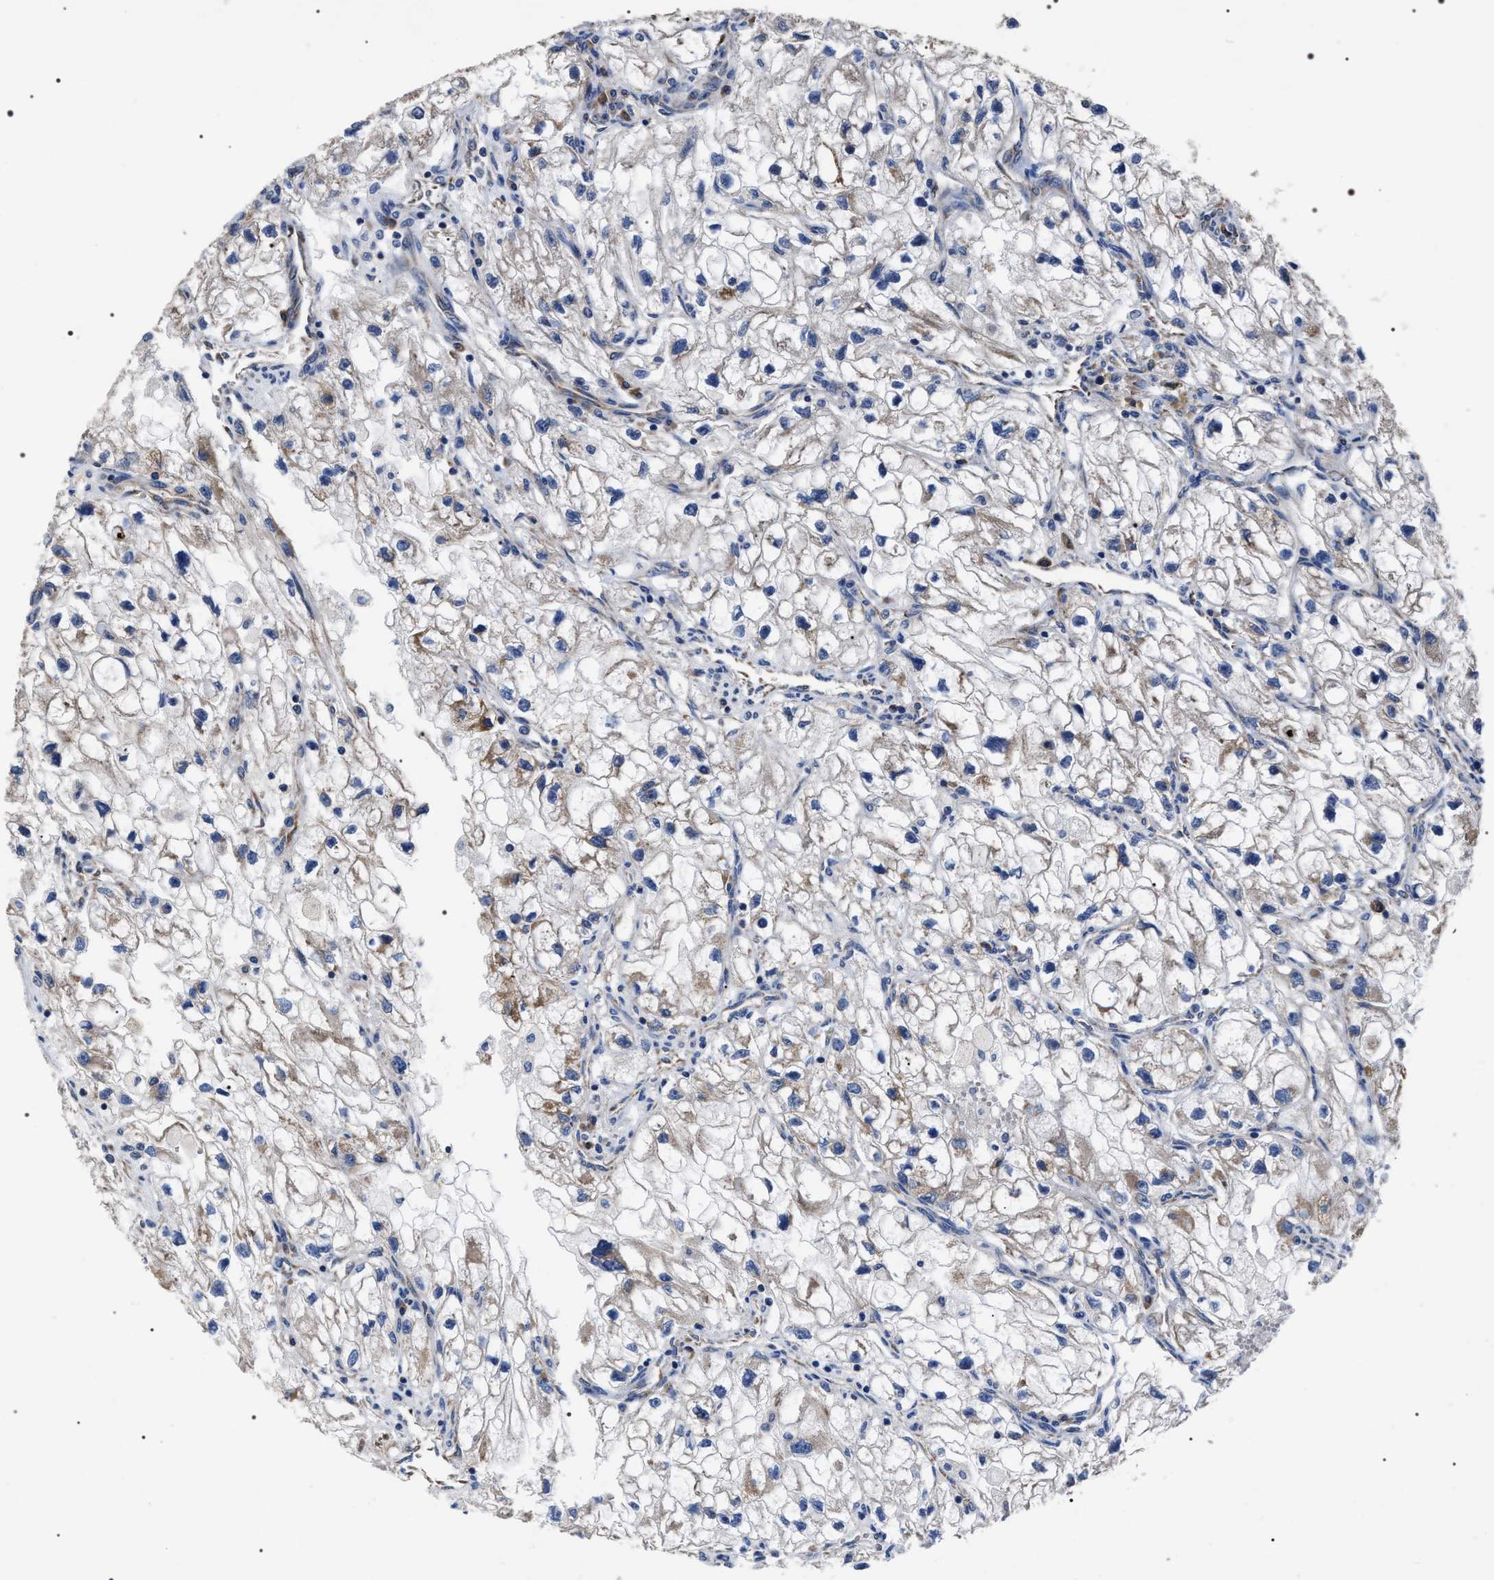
{"staining": {"intensity": "weak", "quantity": "<25%", "location": "cytoplasmic/membranous"}, "tissue": "renal cancer", "cell_type": "Tumor cells", "image_type": "cancer", "snomed": [{"axis": "morphology", "description": "Adenocarcinoma, NOS"}, {"axis": "topography", "description": "Kidney"}], "caption": "IHC micrograph of human adenocarcinoma (renal) stained for a protein (brown), which demonstrates no expression in tumor cells.", "gene": "MIS18A", "patient": {"sex": "female", "age": 70}}